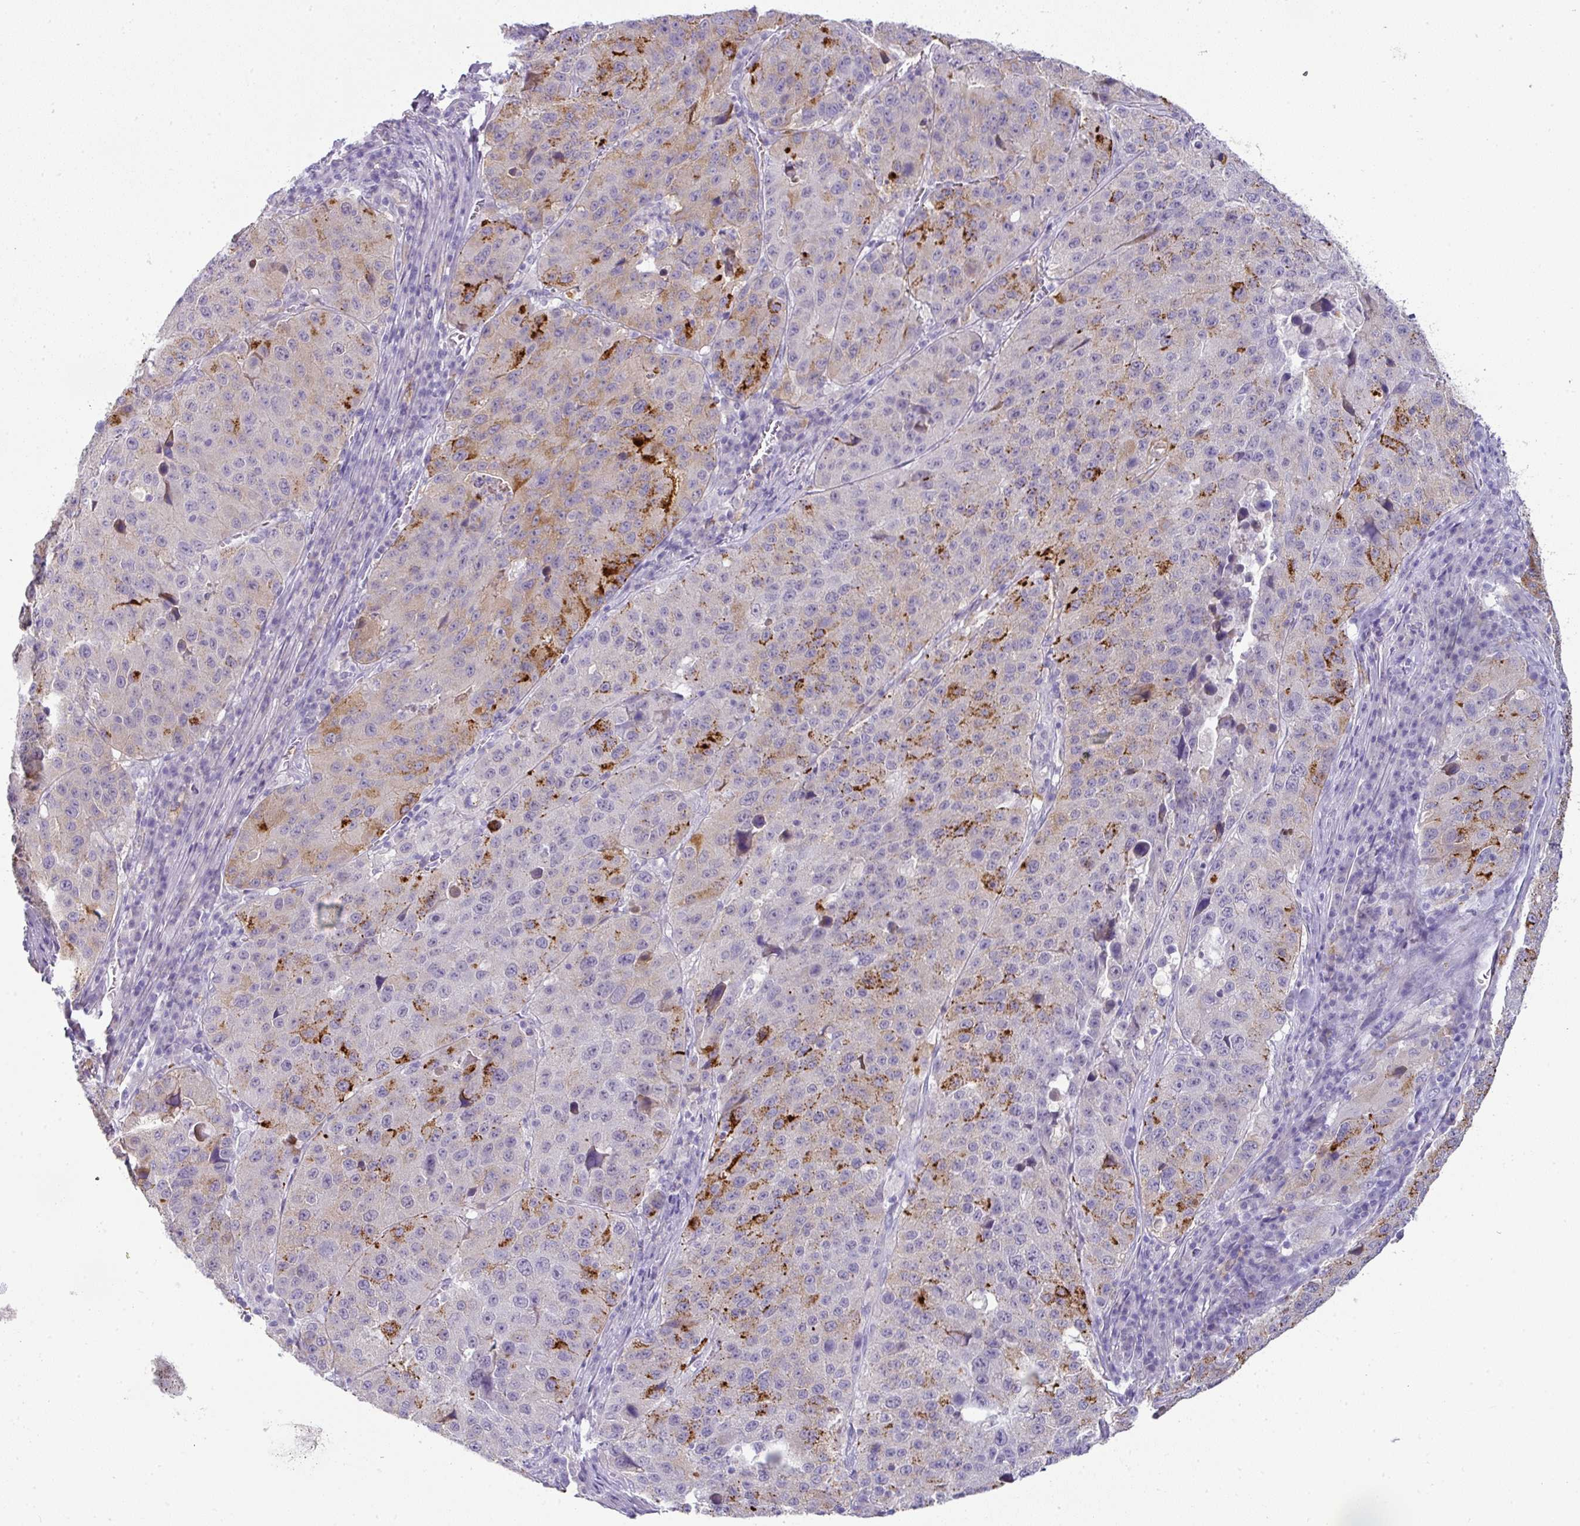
{"staining": {"intensity": "strong", "quantity": "<25%", "location": "cytoplasmic/membranous"}, "tissue": "stomach cancer", "cell_type": "Tumor cells", "image_type": "cancer", "snomed": [{"axis": "morphology", "description": "Adenocarcinoma, NOS"}, {"axis": "topography", "description": "Stomach"}], "caption": "This is a micrograph of IHC staining of stomach cancer, which shows strong expression in the cytoplasmic/membranous of tumor cells.", "gene": "FGF17", "patient": {"sex": "male", "age": 71}}